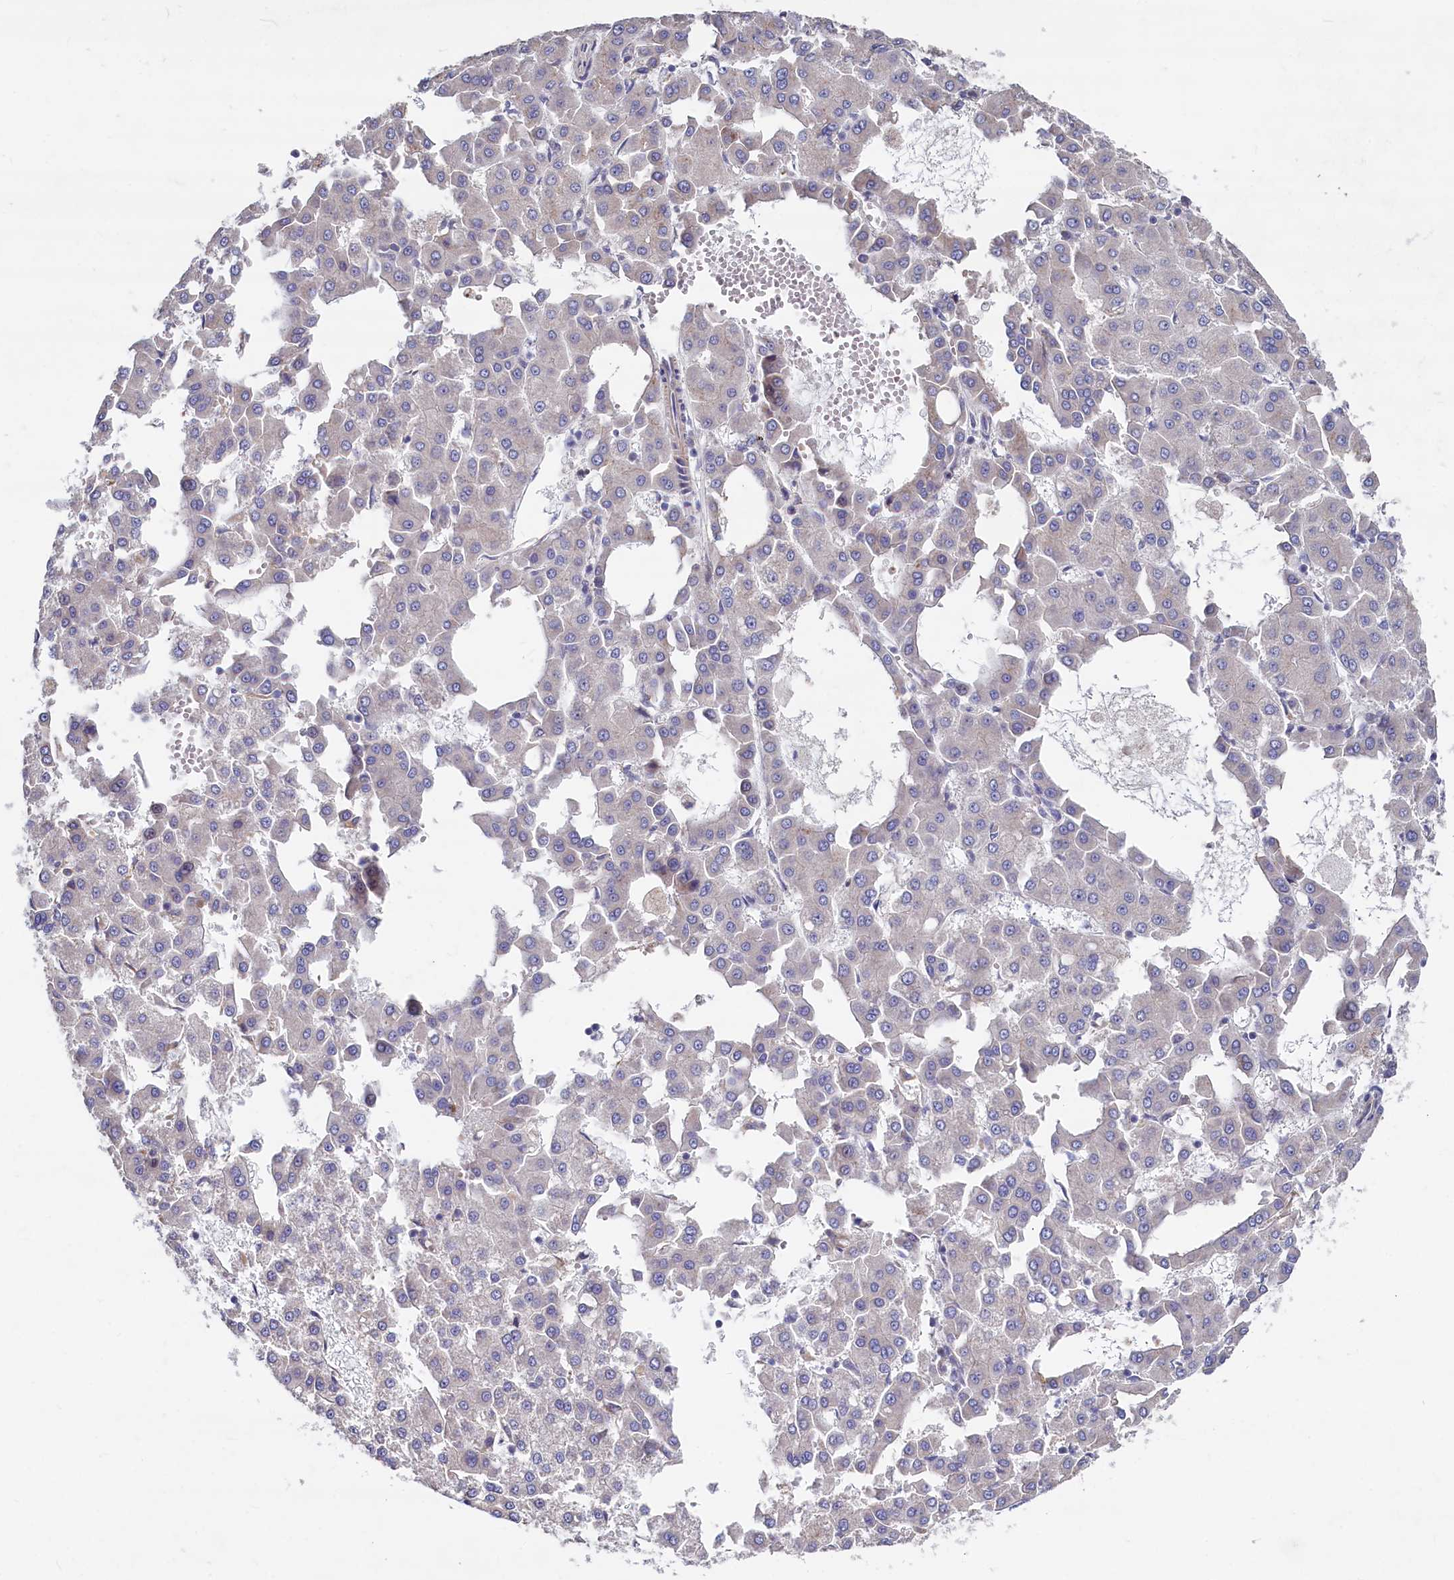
{"staining": {"intensity": "negative", "quantity": "none", "location": "none"}, "tissue": "liver cancer", "cell_type": "Tumor cells", "image_type": "cancer", "snomed": [{"axis": "morphology", "description": "Carcinoma, Hepatocellular, NOS"}, {"axis": "topography", "description": "Liver"}], "caption": "High power microscopy micrograph of an IHC photomicrograph of liver cancer (hepatocellular carcinoma), revealing no significant positivity in tumor cells. (DAB (3,3'-diaminobenzidine) IHC, high magnification).", "gene": "ASXL3", "patient": {"sex": "male", "age": 47}}